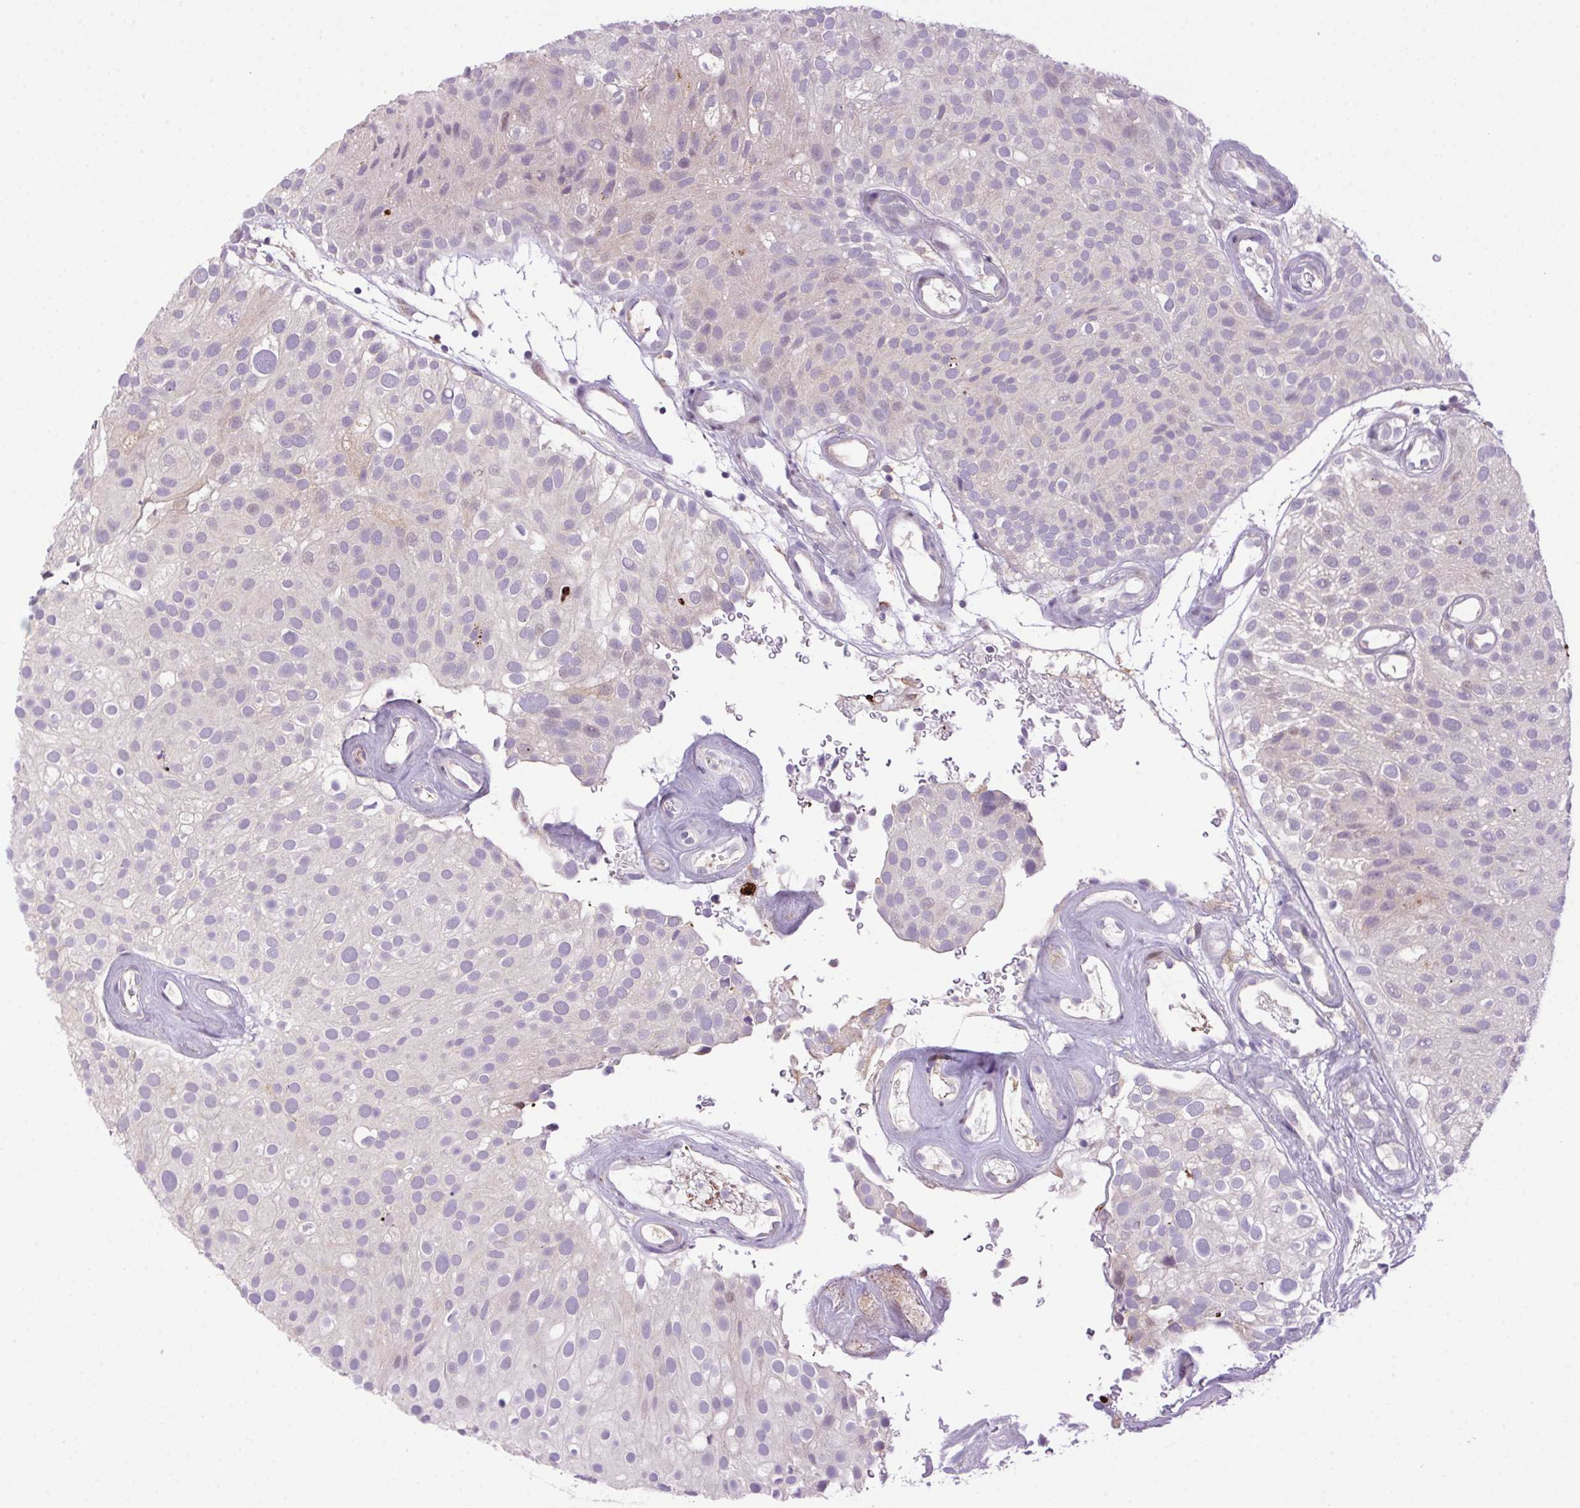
{"staining": {"intensity": "negative", "quantity": "none", "location": "none"}, "tissue": "urothelial cancer", "cell_type": "Tumor cells", "image_type": "cancer", "snomed": [{"axis": "morphology", "description": "Urothelial carcinoma, Low grade"}, {"axis": "topography", "description": "Urinary bladder"}], "caption": "Urothelial cancer stained for a protein using immunohistochemistry (IHC) reveals no expression tumor cells.", "gene": "LRRTM1", "patient": {"sex": "male", "age": 78}}